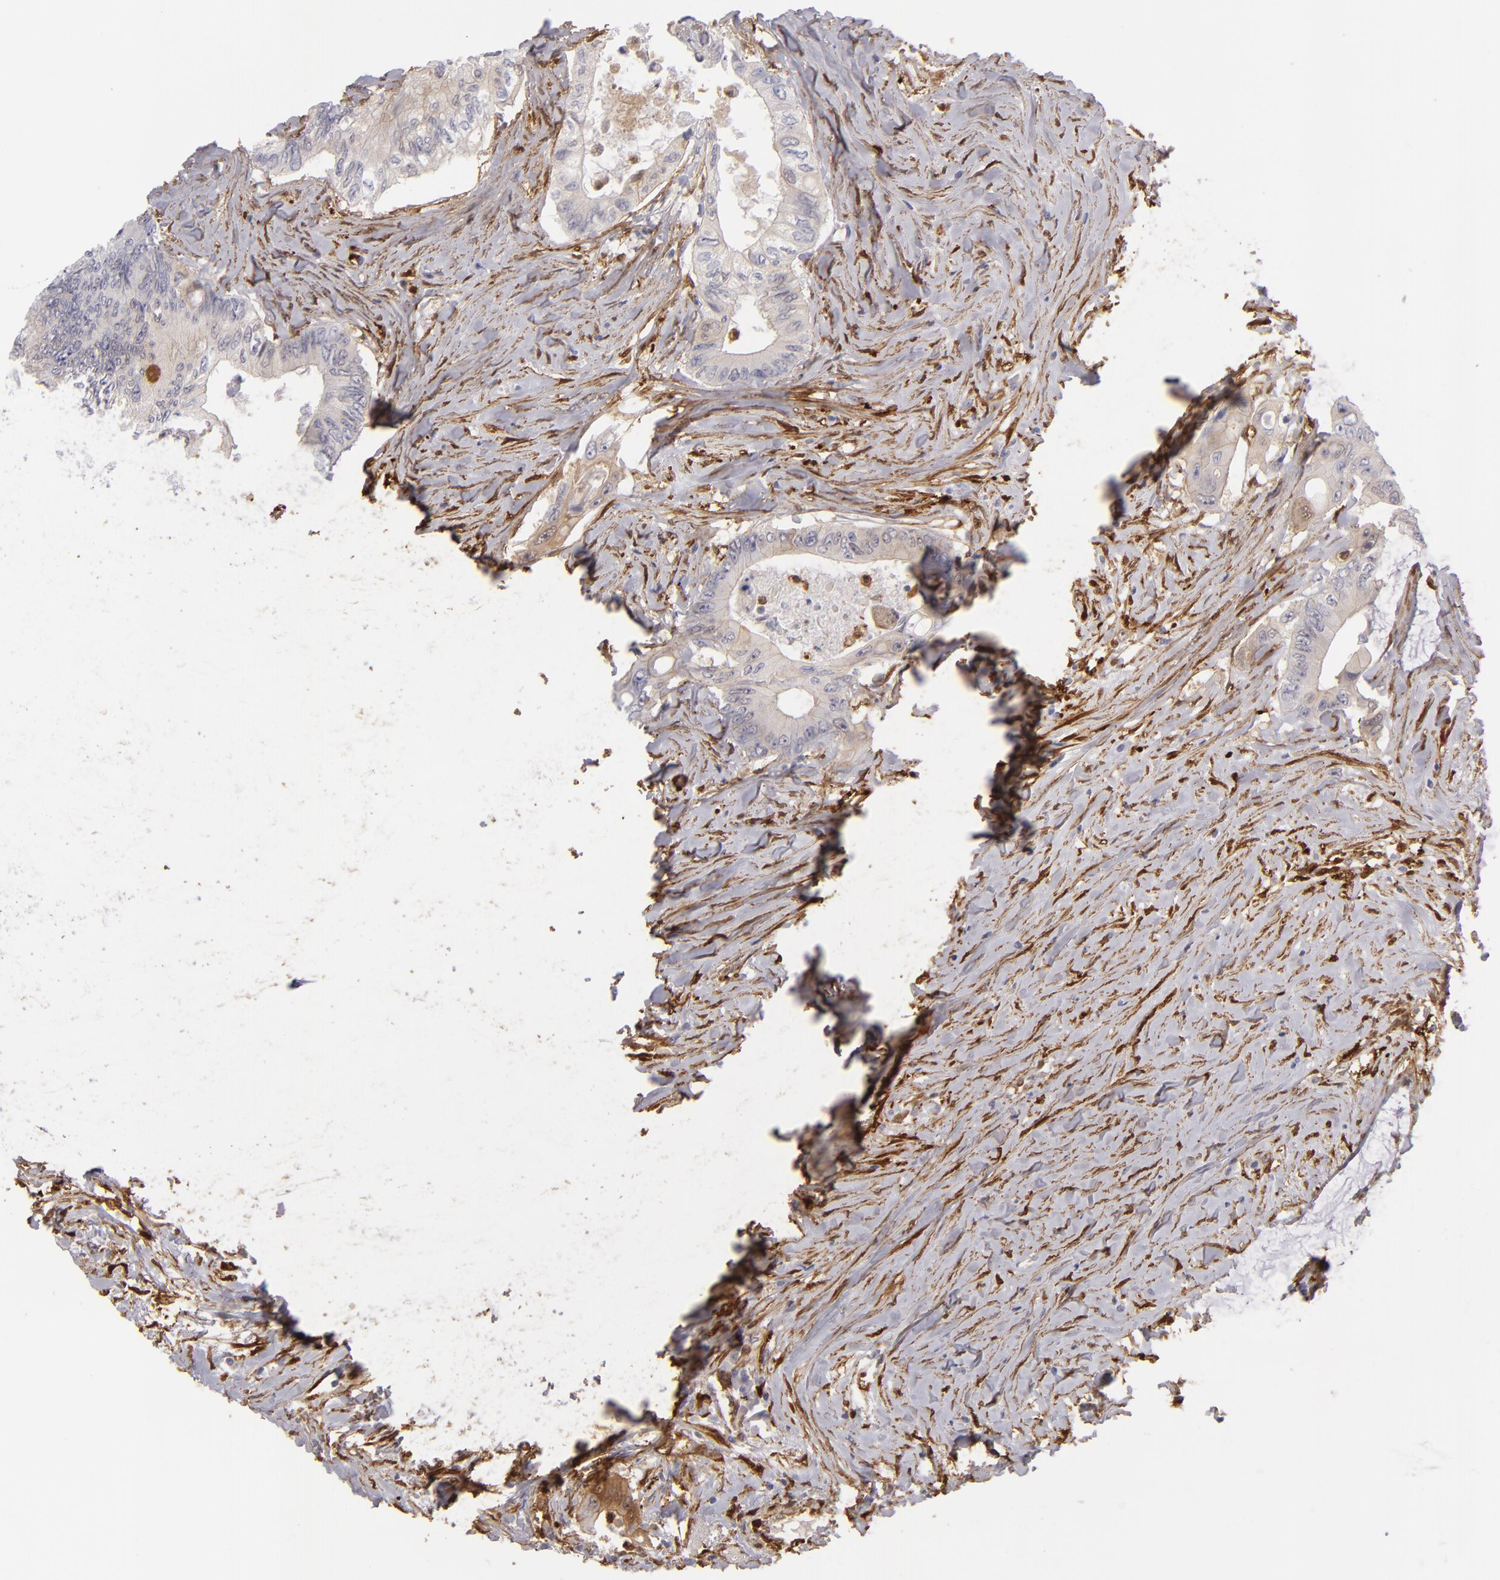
{"staining": {"intensity": "weak", "quantity": ">75%", "location": "cytoplasmic/membranous"}, "tissue": "colorectal cancer", "cell_type": "Tumor cells", "image_type": "cancer", "snomed": [{"axis": "morphology", "description": "Adenocarcinoma, NOS"}, {"axis": "topography", "description": "Colon"}], "caption": "Colorectal cancer was stained to show a protein in brown. There is low levels of weak cytoplasmic/membranous positivity in about >75% of tumor cells. The staining was performed using DAB (3,3'-diaminobenzidine) to visualize the protein expression in brown, while the nuclei were stained in blue with hematoxylin (Magnification: 20x).", "gene": "VCL", "patient": {"sex": "male", "age": 65}}